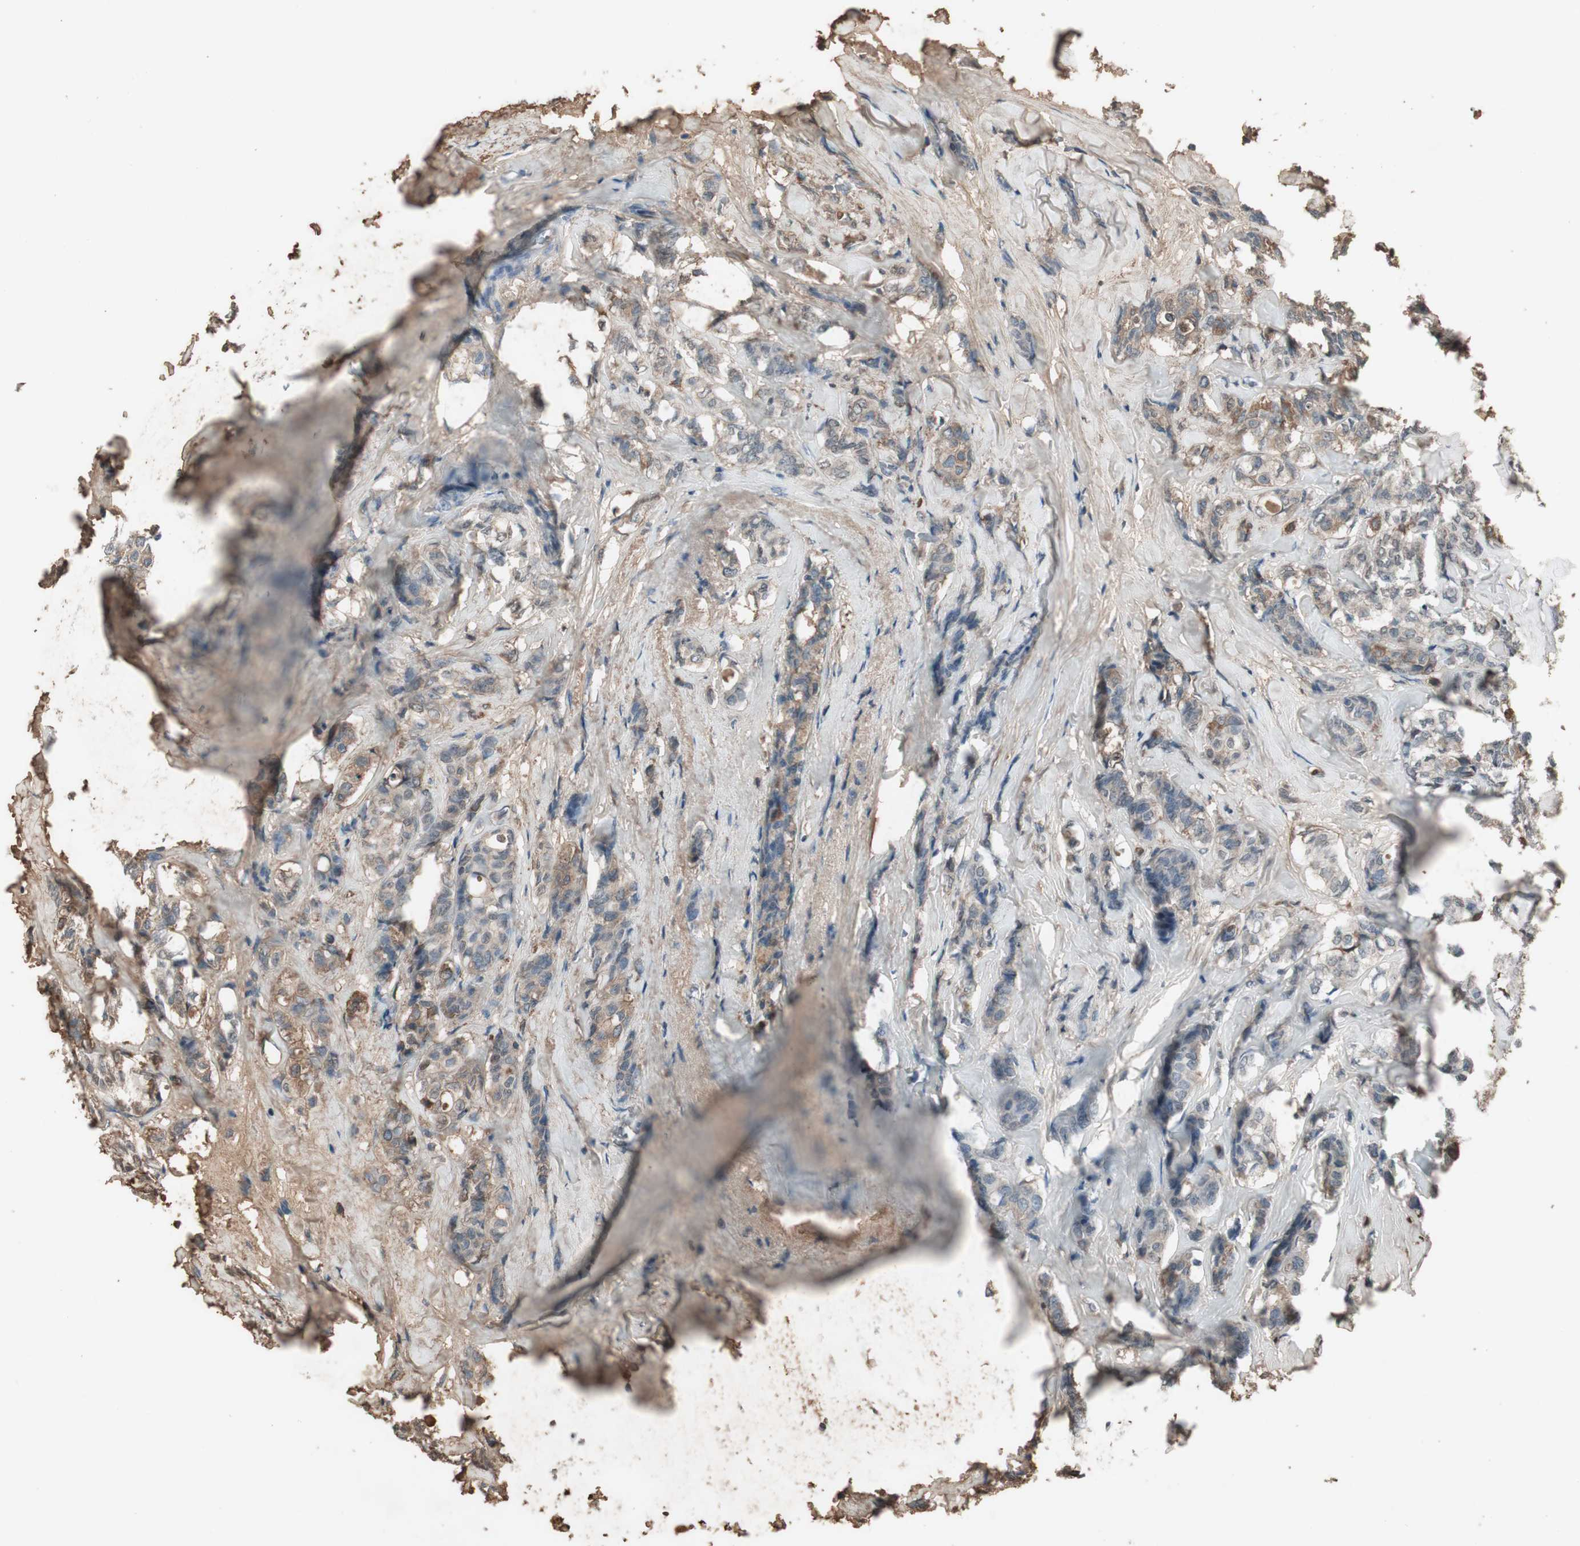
{"staining": {"intensity": "weak", "quantity": "25%-75%", "location": "cytoplasmic/membranous"}, "tissue": "breast cancer", "cell_type": "Tumor cells", "image_type": "cancer", "snomed": [{"axis": "morphology", "description": "Lobular carcinoma"}, {"axis": "topography", "description": "Breast"}], "caption": "Immunohistochemistry (IHC) histopathology image of neoplastic tissue: human breast cancer stained using immunohistochemistry (IHC) shows low levels of weak protein expression localized specifically in the cytoplasmic/membranous of tumor cells, appearing as a cytoplasmic/membranous brown color.", "gene": "MMP14", "patient": {"sex": "female", "age": 60}}